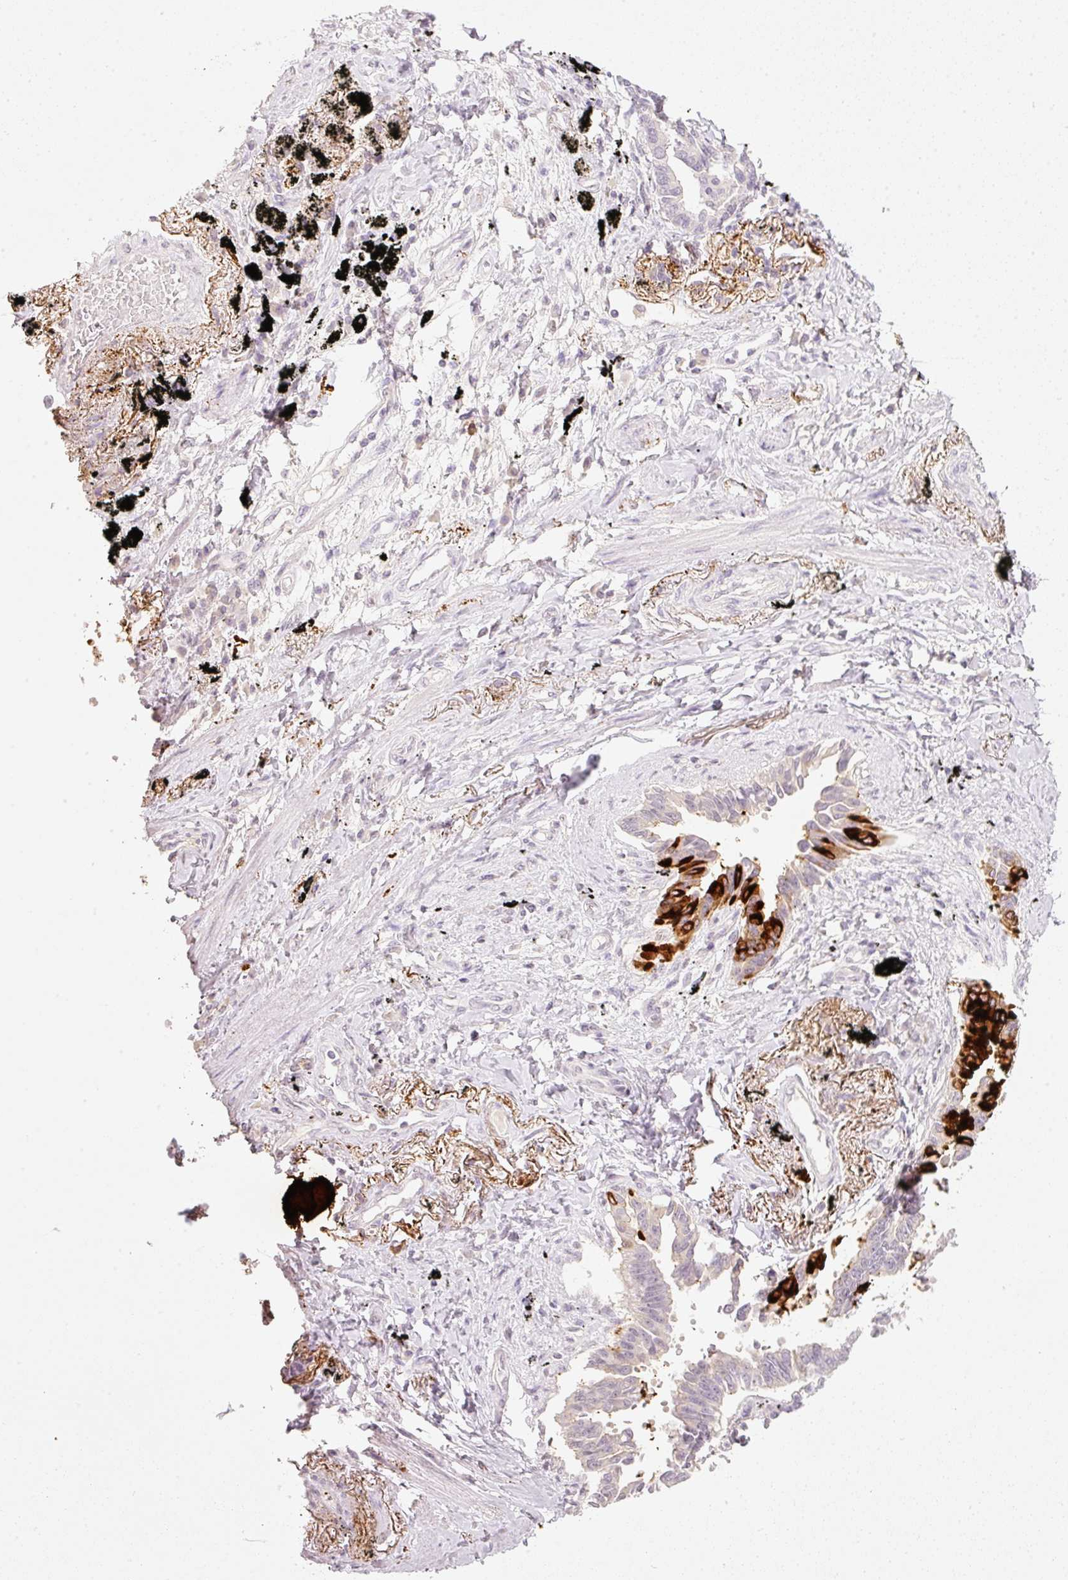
{"staining": {"intensity": "strong", "quantity": "<25%", "location": "cytoplasmic/membranous"}, "tissue": "lung cancer", "cell_type": "Tumor cells", "image_type": "cancer", "snomed": [{"axis": "morphology", "description": "Adenocarcinoma, NOS"}, {"axis": "topography", "description": "Lung"}], "caption": "Immunohistochemical staining of lung cancer displays medium levels of strong cytoplasmic/membranous protein expression in approximately <25% of tumor cells.", "gene": "STEAP1", "patient": {"sex": "male", "age": 67}}